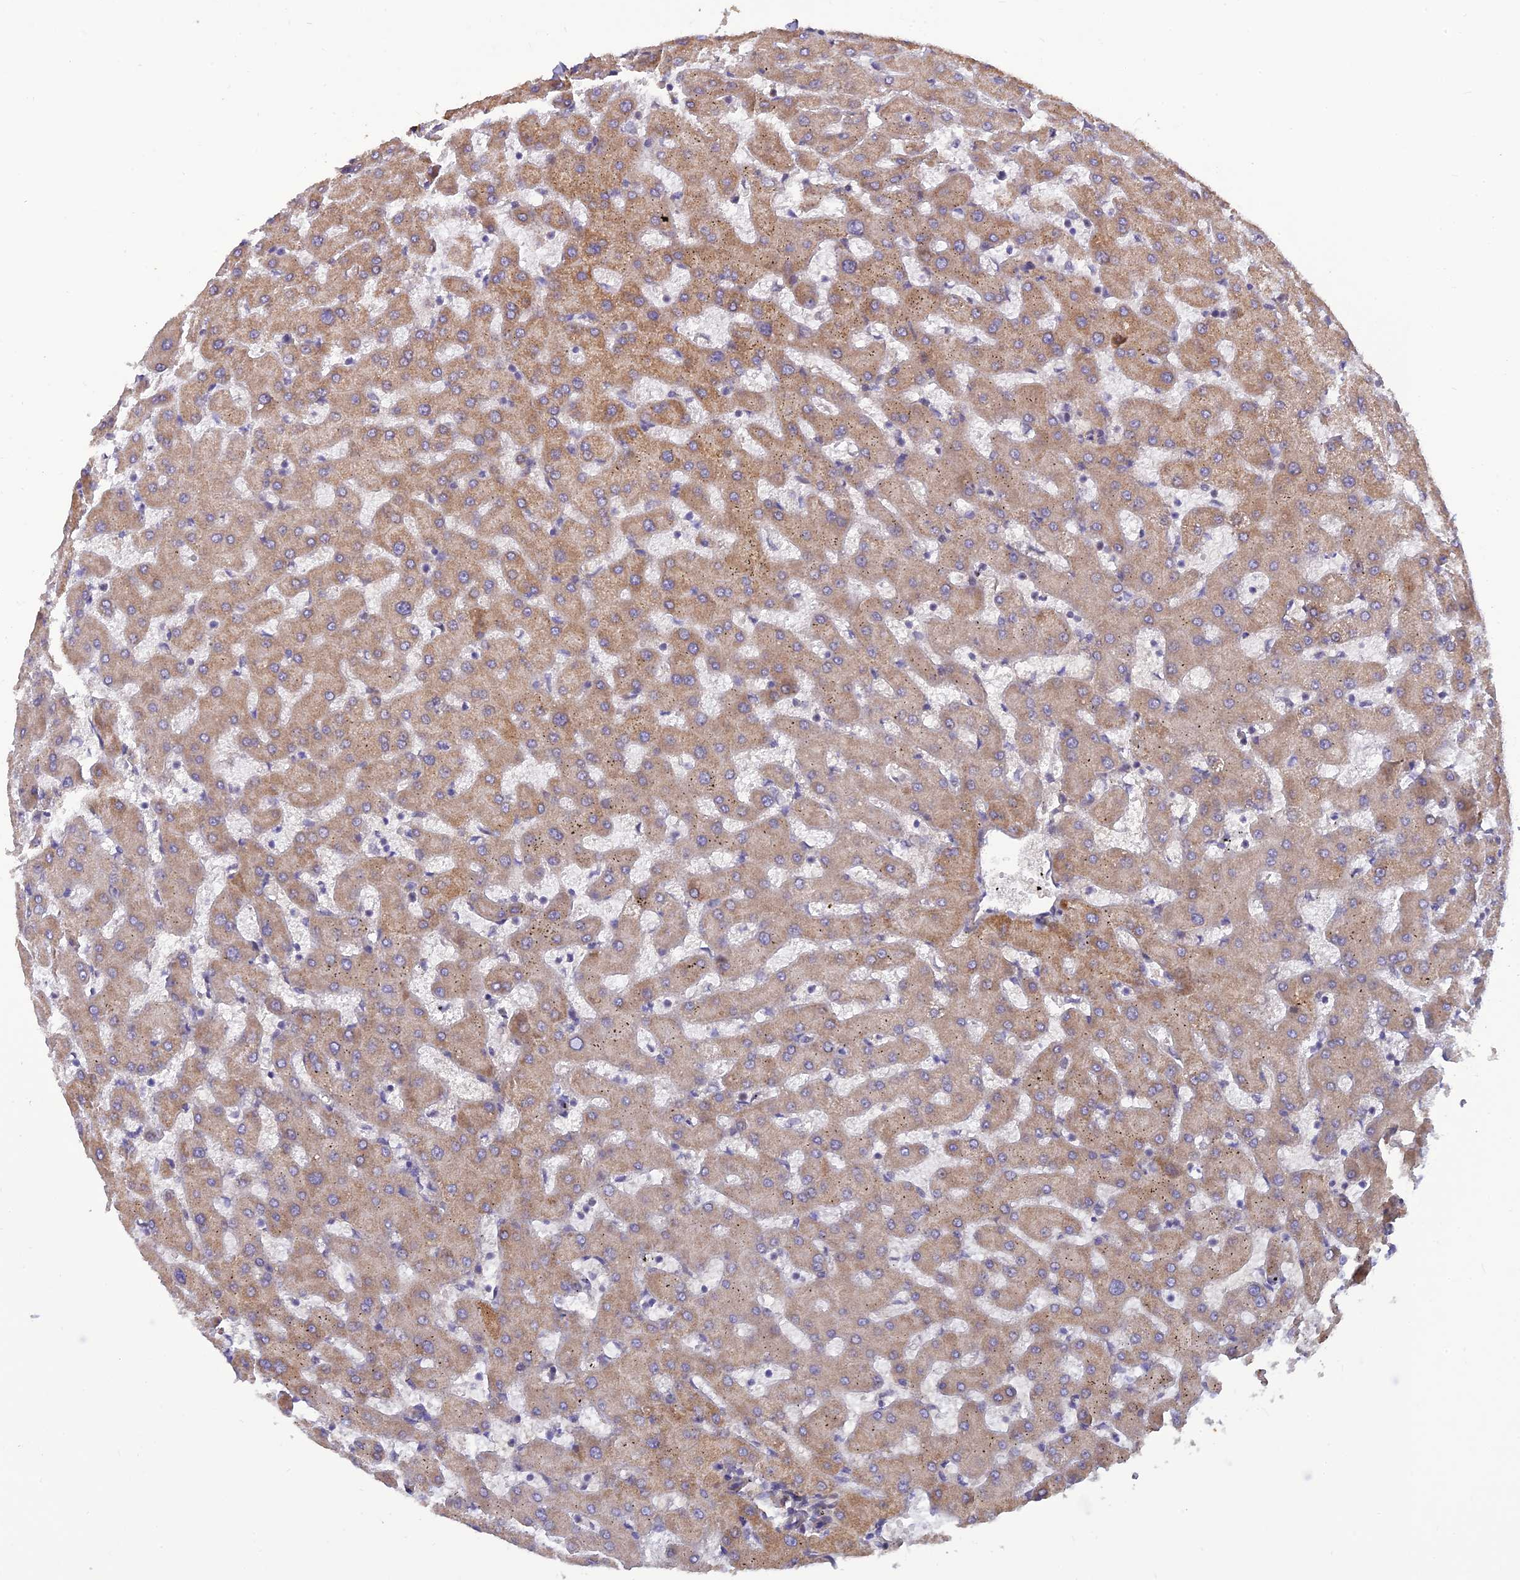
{"staining": {"intensity": "negative", "quantity": "none", "location": "none"}, "tissue": "liver", "cell_type": "Cholangiocytes", "image_type": "normal", "snomed": [{"axis": "morphology", "description": "Normal tissue, NOS"}, {"axis": "topography", "description": "Liver"}], "caption": "This histopathology image is of unremarkable liver stained with IHC to label a protein in brown with the nuclei are counter-stained blue. There is no expression in cholangiocytes.", "gene": "PAGR1", "patient": {"sex": "female", "age": 63}}